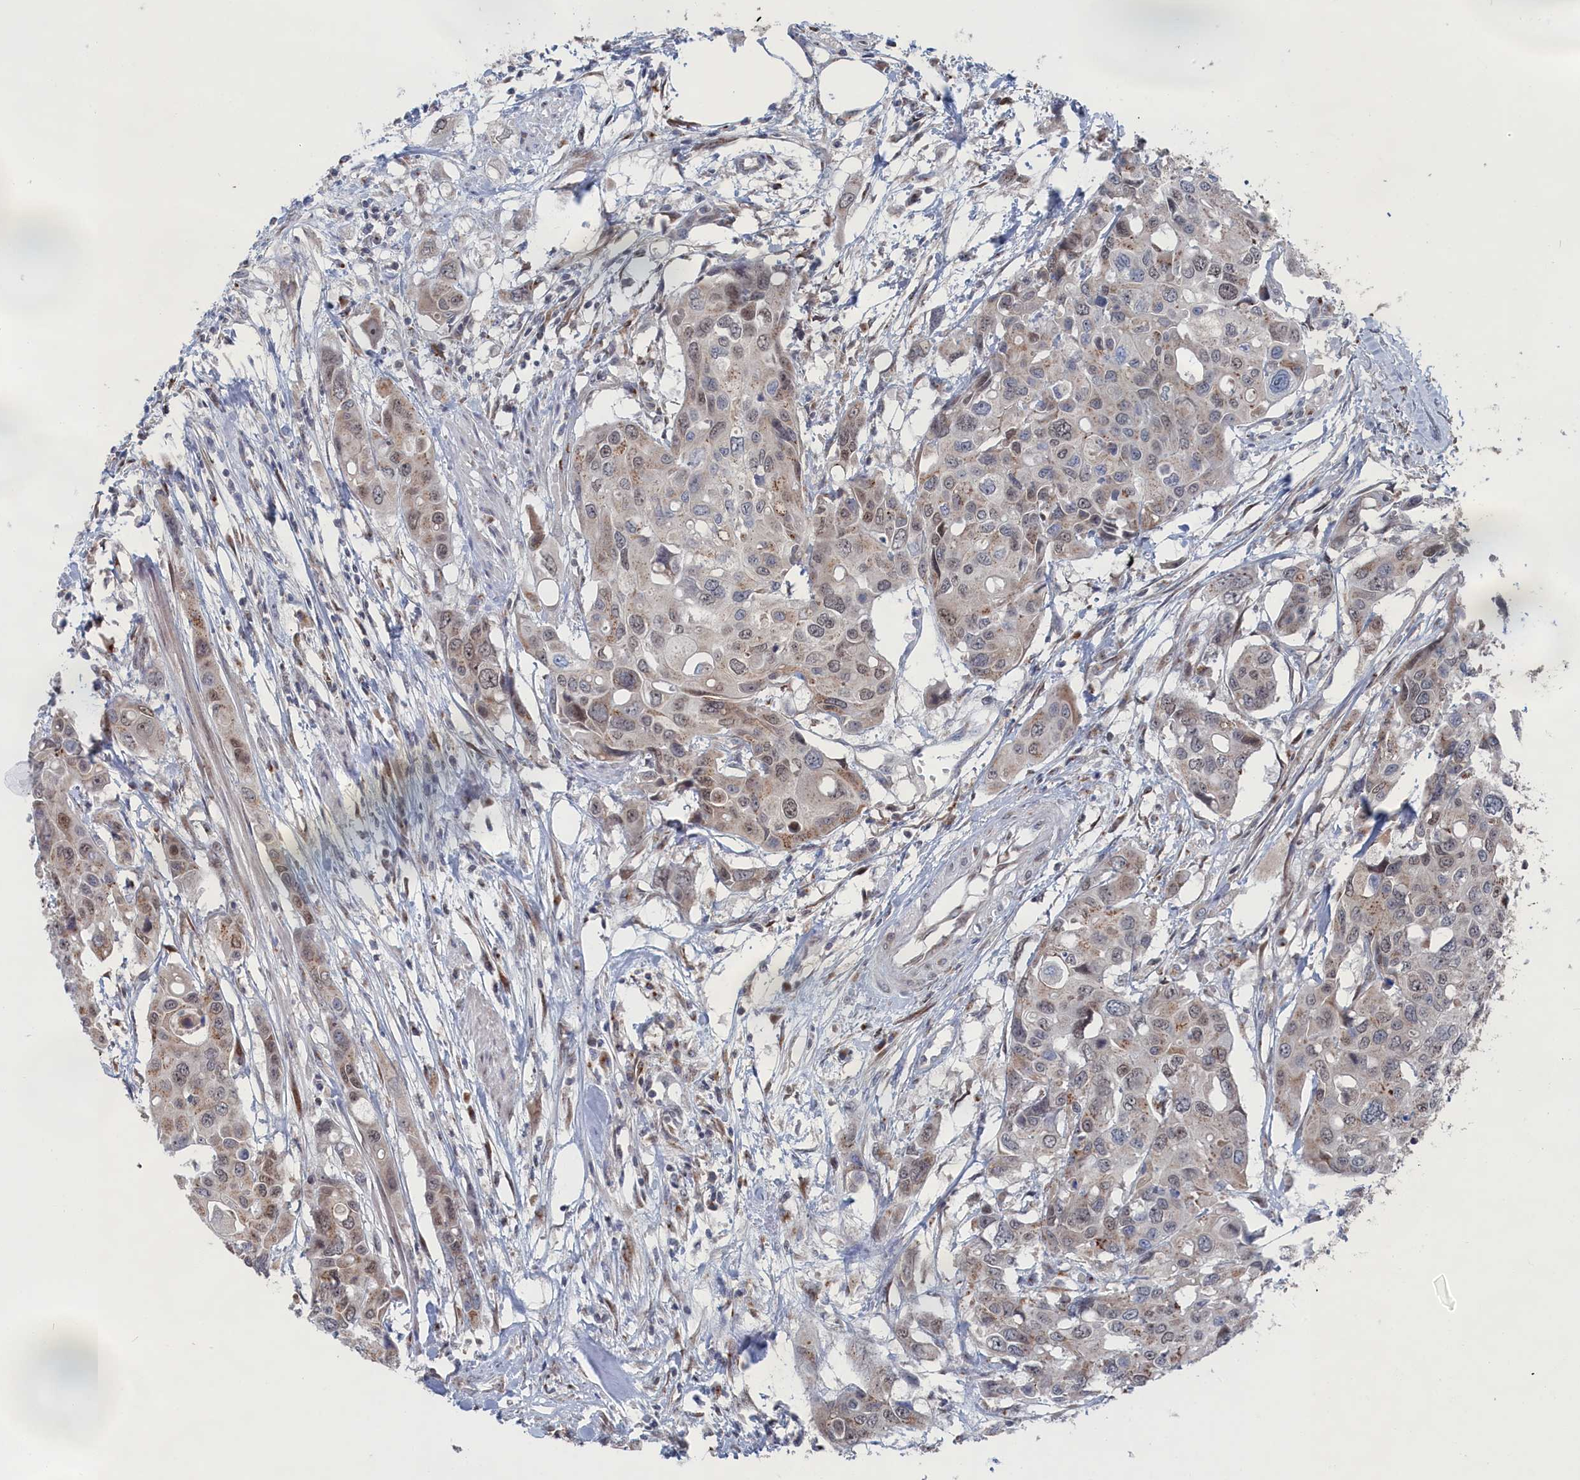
{"staining": {"intensity": "moderate", "quantity": "<25%", "location": "cytoplasmic/membranous,nuclear"}, "tissue": "colorectal cancer", "cell_type": "Tumor cells", "image_type": "cancer", "snomed": [{"axis": "morphology", "description": "Adenocarcinoma, NOS"}, {"axis": "topography", "description": "Colon"}], "caption": "This is a histology image of IHC staining of colorectal adenocarcinoma, which shows moderate staining in the cytoplasmic/membranous and nuclear of tumor cells.", "gene": "IRX1", "patient": {"sex": "male", "age": 77}}